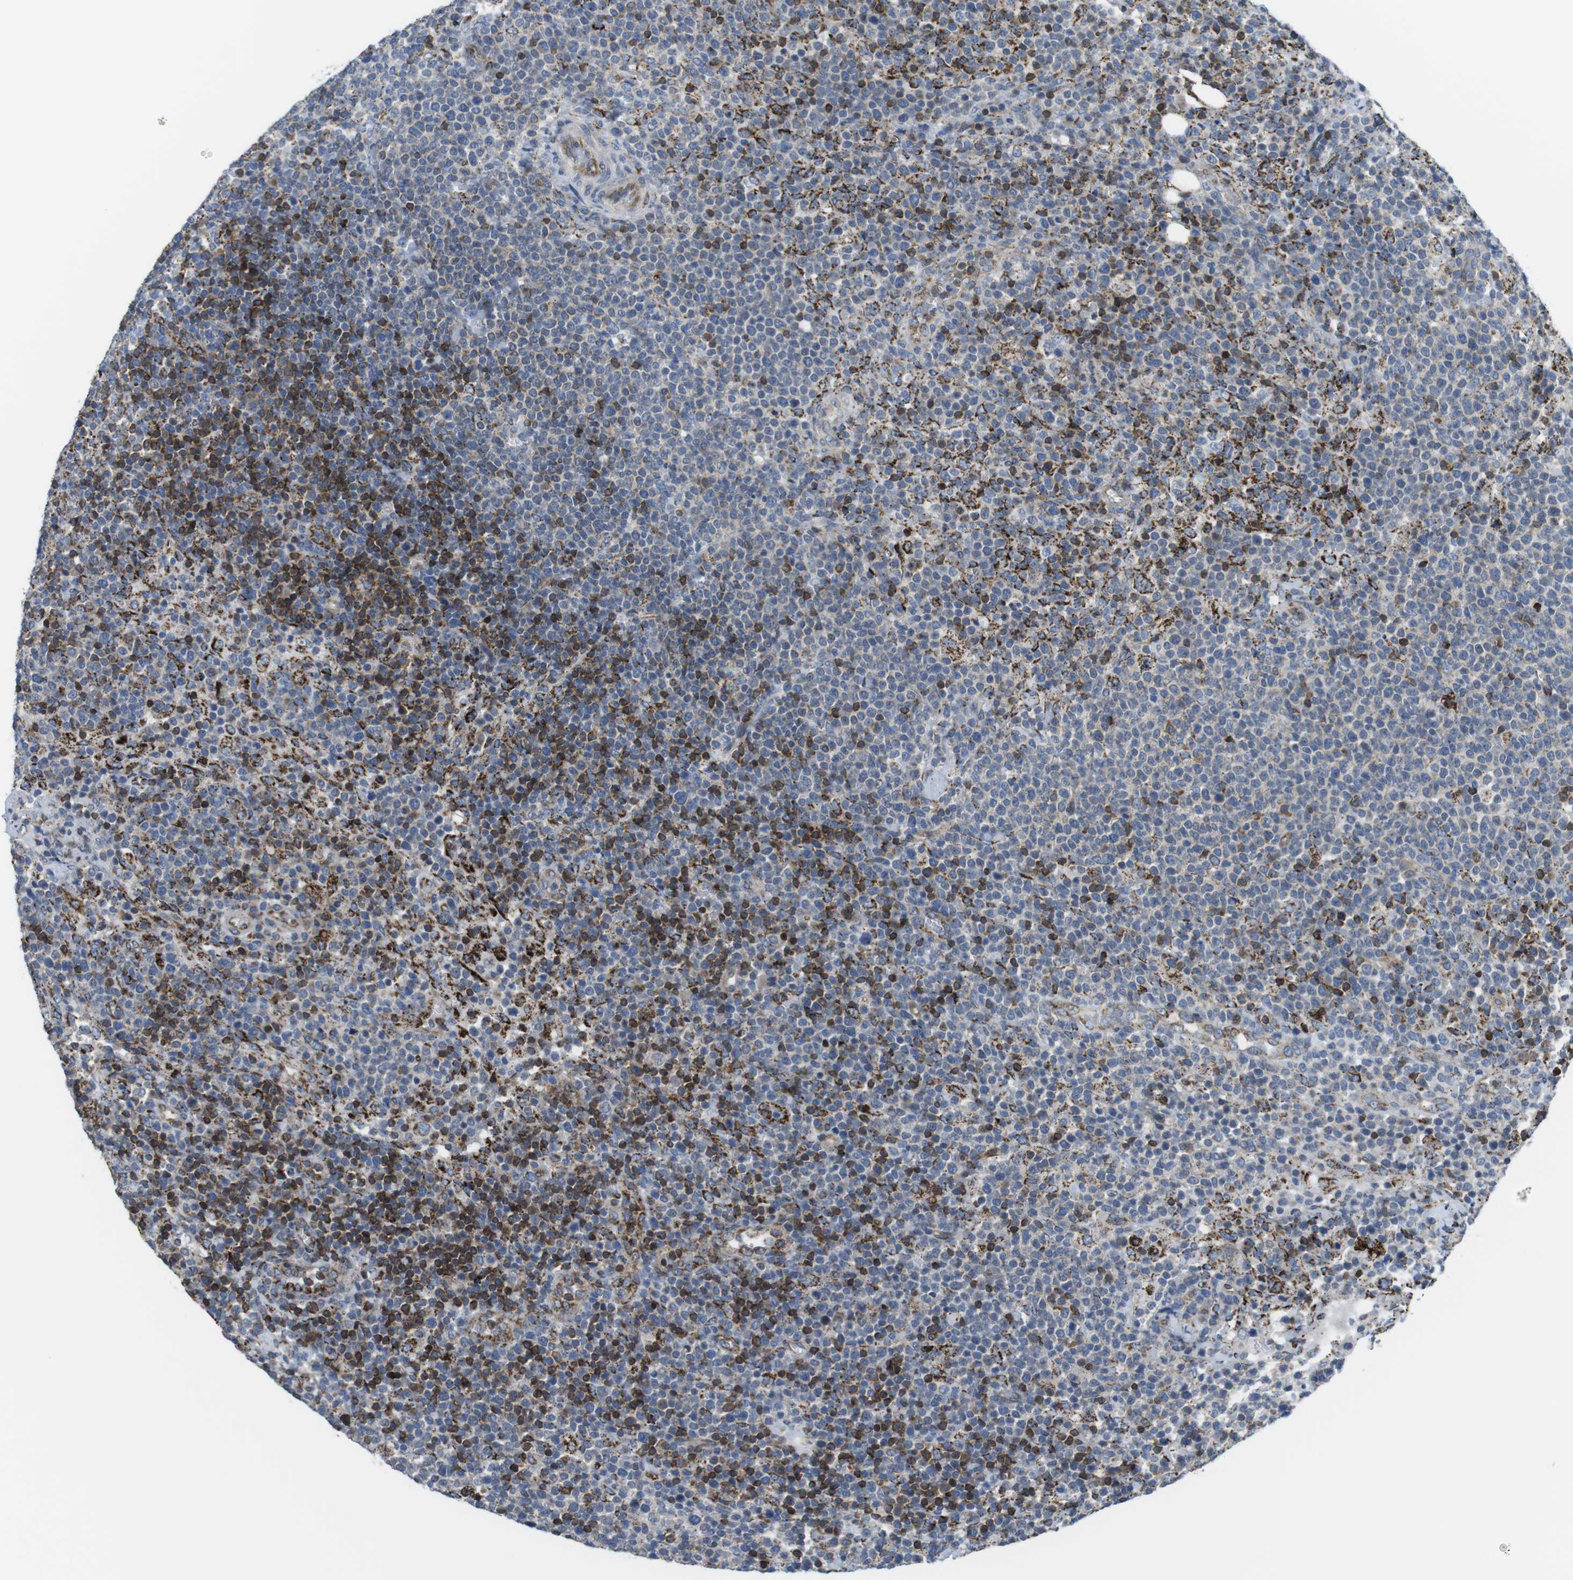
{"staining": {"intensity": "moderate", "quantity": "25%-75%", "location": "cytoplasmic/membranous"}, "tissue": "lymphoma", "cell_type": "Tumor cells", "image_type": "cancer", "snomed": [{"axis": "morphology", "description": "Malignant lymphoma, non-Hodgkin's type, High grade"}, {"axis": "topography", "description": "Lymph node"}], "caption": "Immunohistochemical staining of human high-grade malignant lymphoma, non-Hodgkin's type reveals medium levels of moderate cytoplasmic/membranous protein positivity in approximately 25%-75% of tumor cells.", "gene": "KCNE3", "patient": {"sex": "male", "age": 61}}